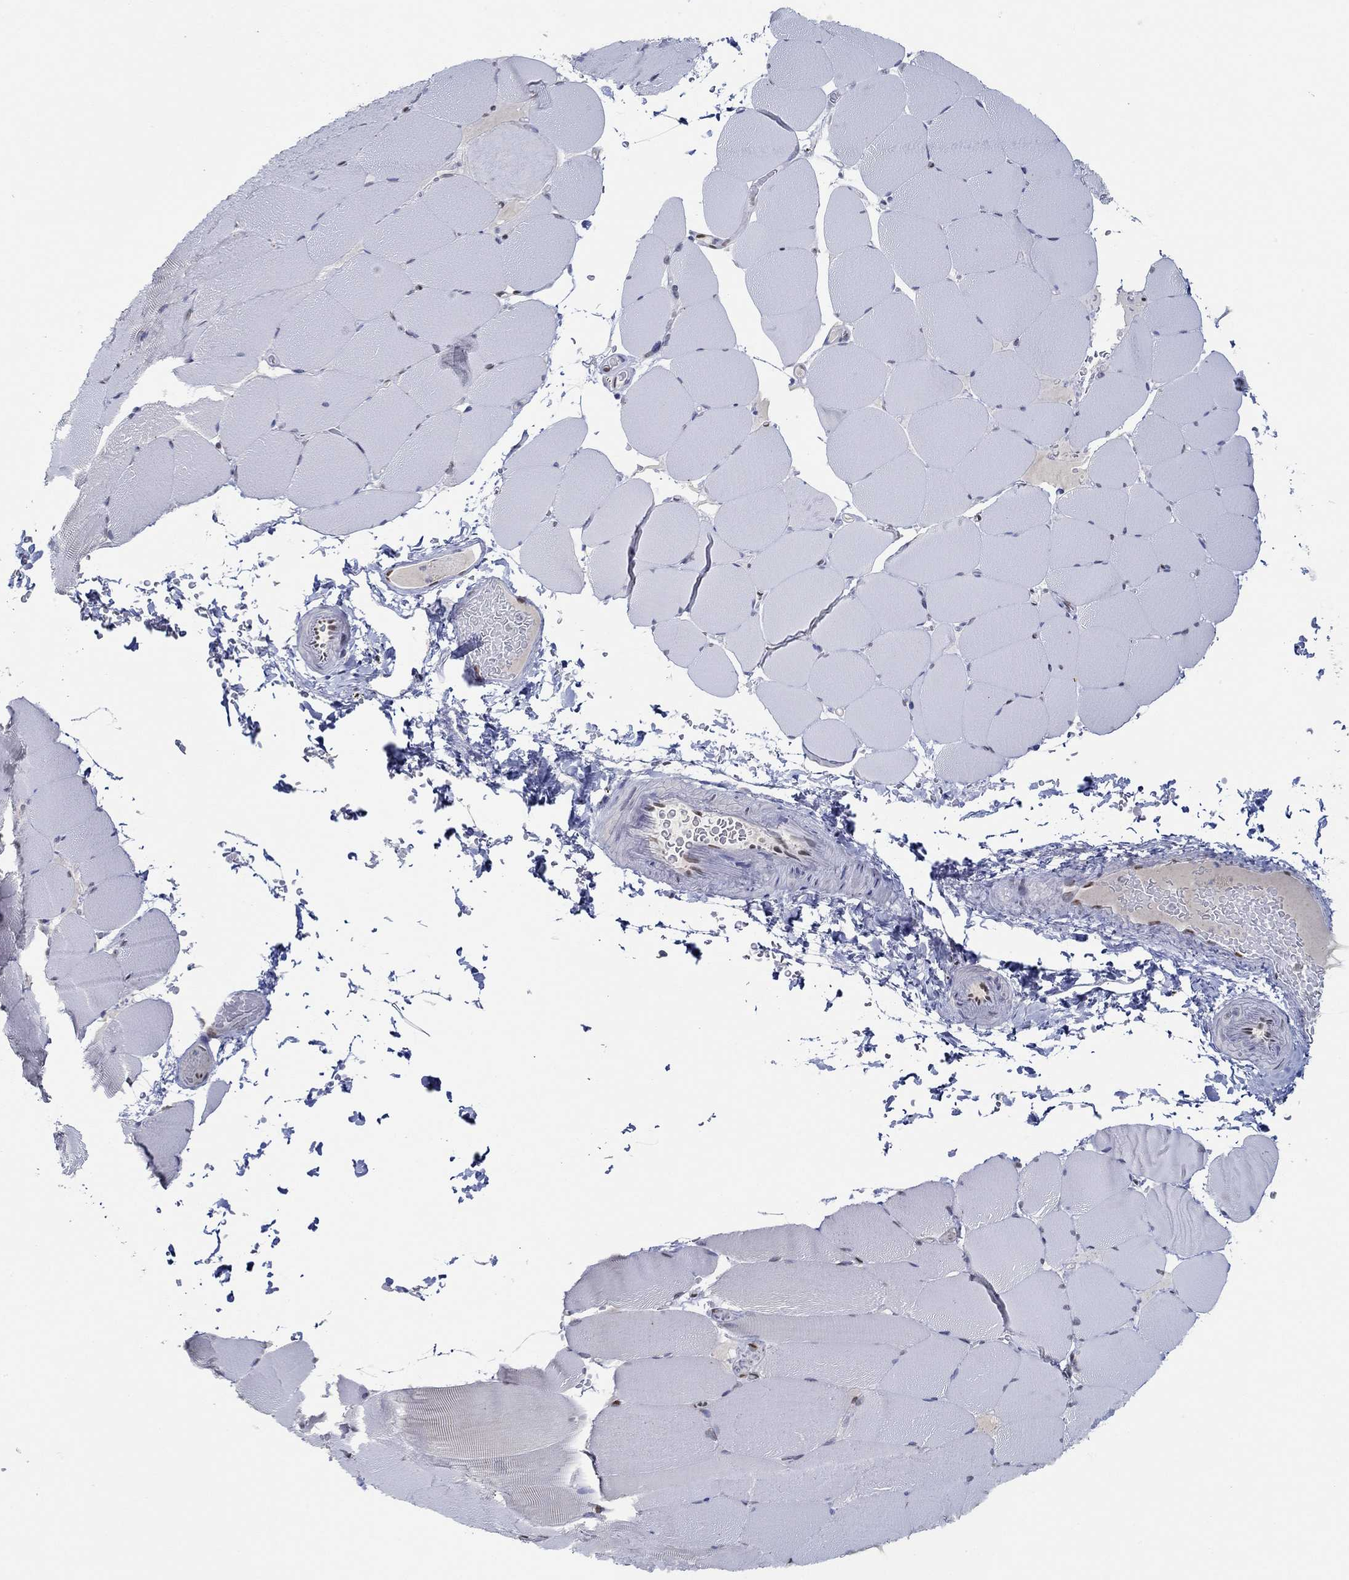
{"staining": {"intensity": "negative", "quantity": "none", "location": "none"}, "tissue": "skeletal muscle", "cell_type": "Myocytes", "image_type": "normal", "snomed": [{"axis": "morphology", "description": "Normal tissue, NOS"}, {"axis": "topography", "description": "Skeletal muscle"}], "caption": "High power microscopy micrograph of an immunohistochemistry (IHC) image of benign skeletal muscle, revealing no significant staining in myocytes.", "gene": "GATA2", "patient": {"sex": "female", "age": 37}}